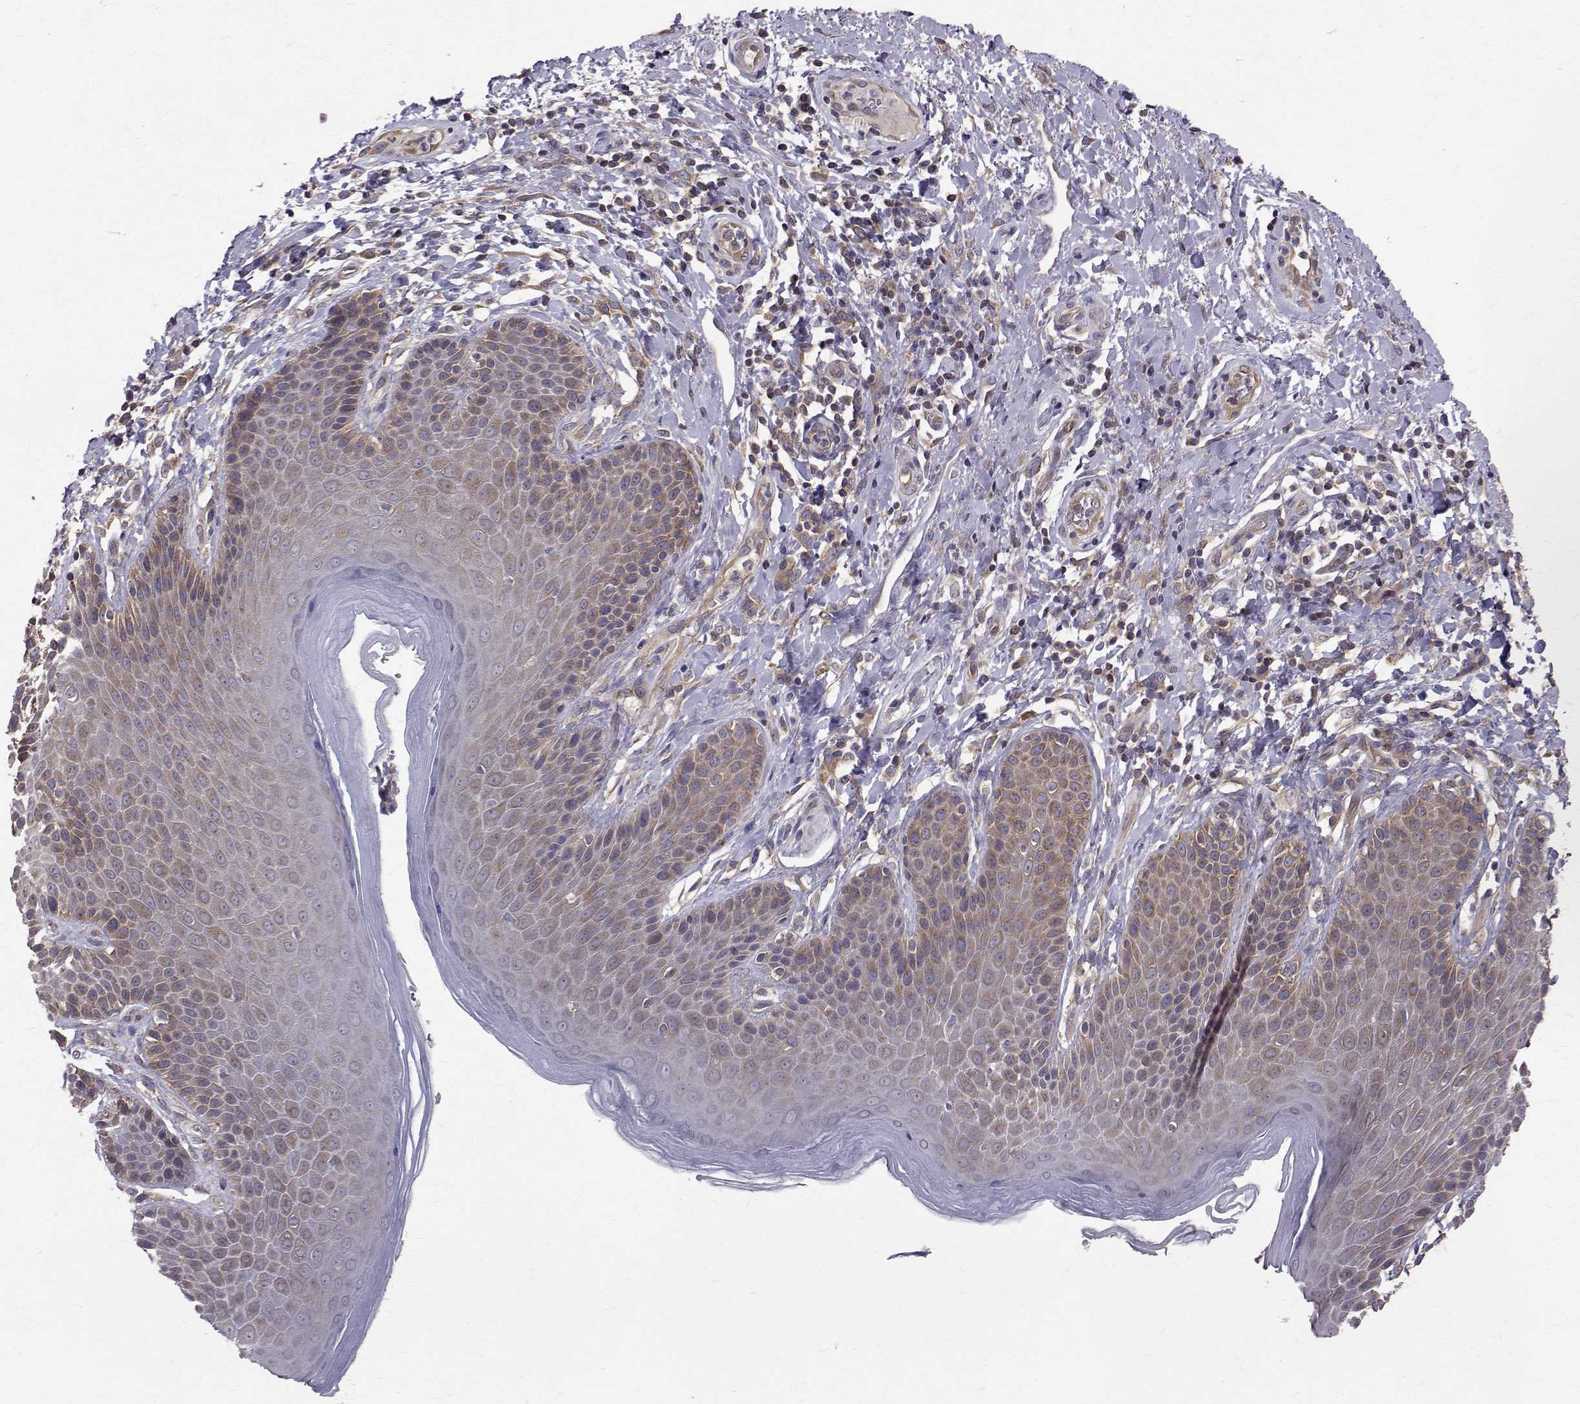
{"staining": {"intensity": "weak", "quantity": "25%-75%", "location": "cytoplasmic/membranous"}, "tissue": "skin", "cell_type": "Epidermal cells", "image_type": "normal", "snomed": [{"axis": "morphology", "description": "Normal tissue, NOS"}, {"axis": "topography", "description": "Anal"}, {"axis": "topography", "description": "Peripheral nerve tissue"}], "caption": "High-power microscopy captured an IHC photomicrograph of normal skin, revealing weak cytoplasmic/membranous staining in about 25%-75% of epidermal cells. (brown staining indicates protein expression, while blue staining denotes nuclei).", "gene": "FARSB", "patient": {"sex": "male", "age": 51}}